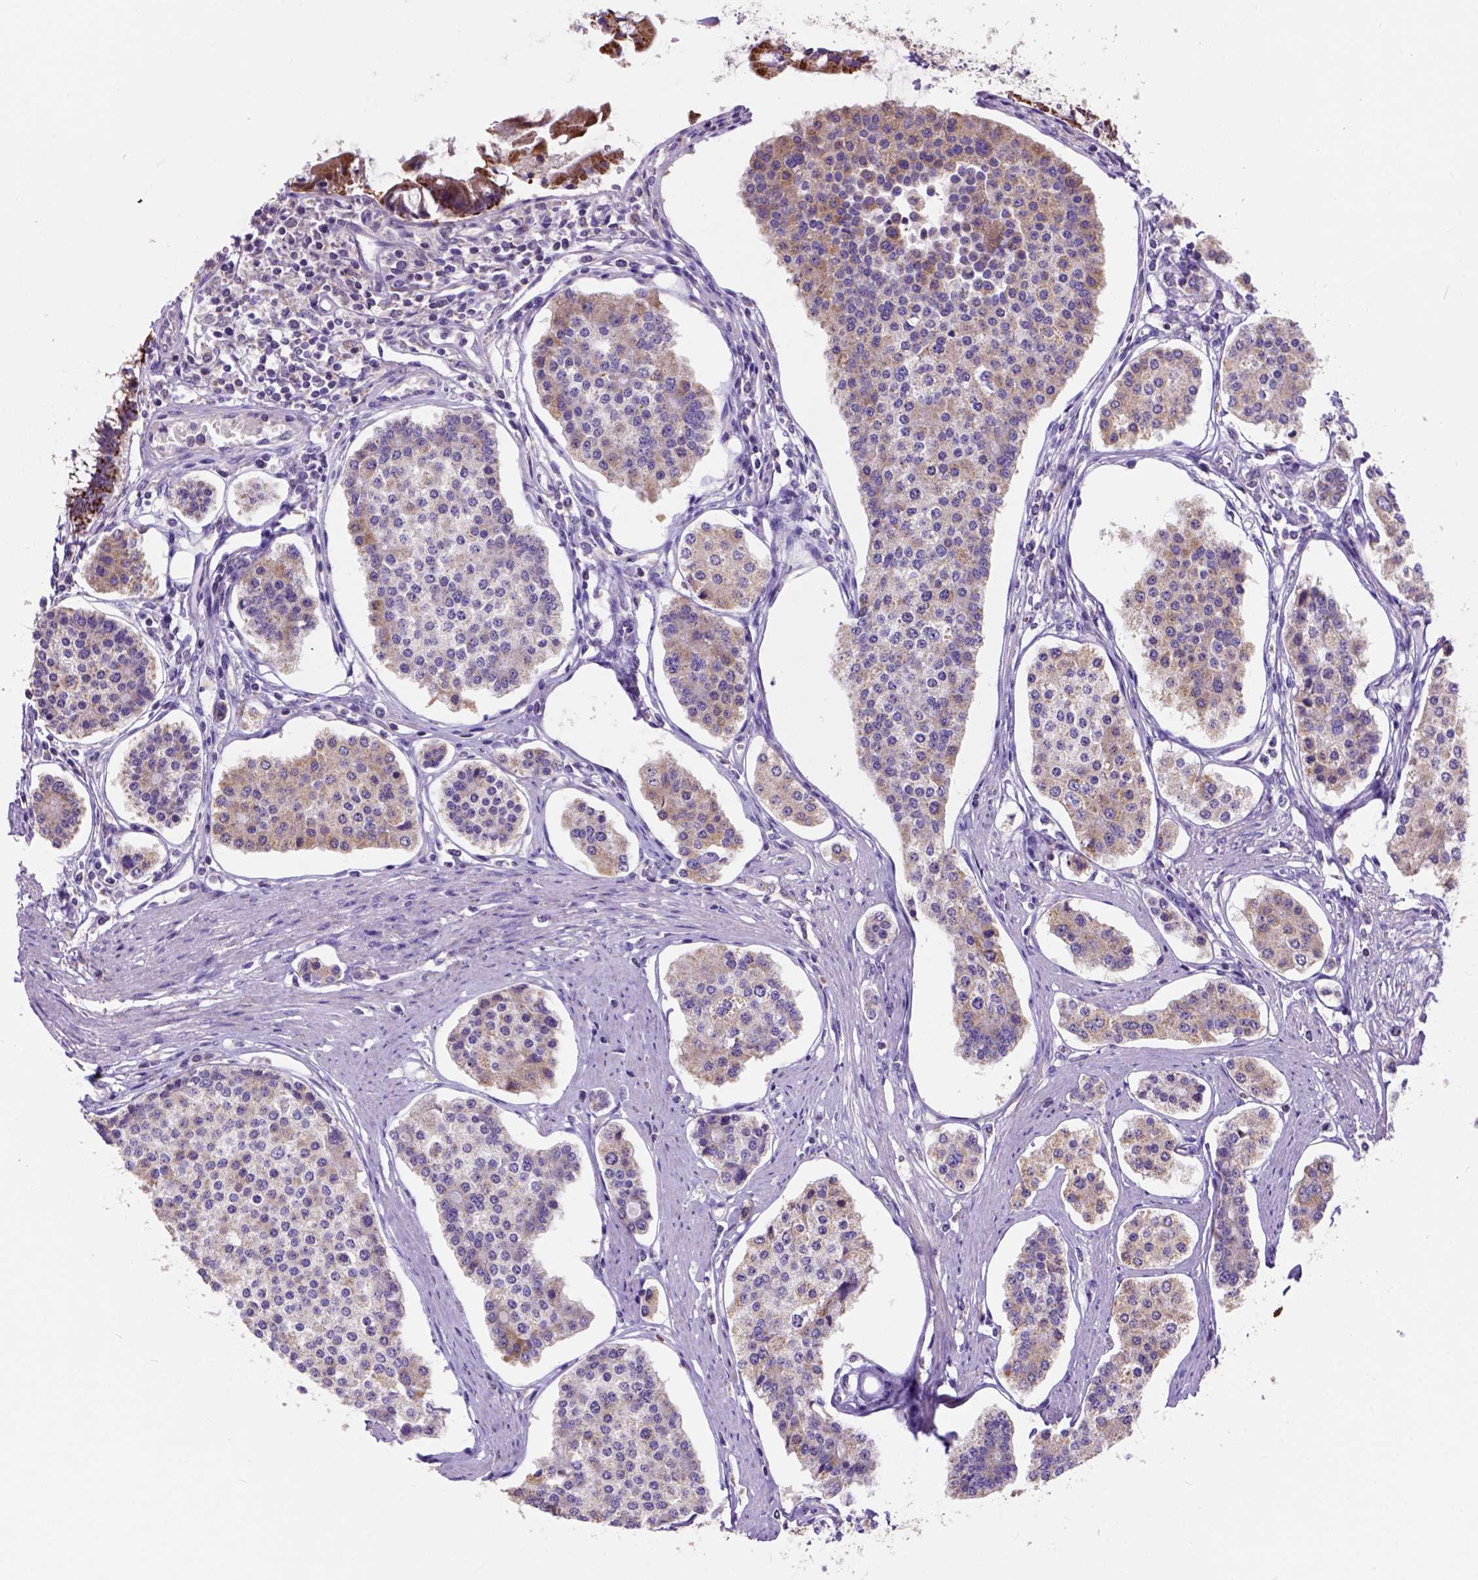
{"staining": {"intensity": "weak", "quantity": "25%-75%", "location": "cytoplasmic/membranous"}, "tissue": "carcinoid", "cell_type": "Tumor cells", "image_type": "cancer", "snomed": [{"axis": "morphology", "description": "Carcinoid, malignant, NOS"}, {"axis": "topography", "description": "Small intestine"}], "caption": "A brown stain labels weak cytoplasmic/membranous positivity of a protein in human malignant carcinoid tumor cells.", "gene": "L2HGDH", "patient": {"sex": "female", "age": 65}}